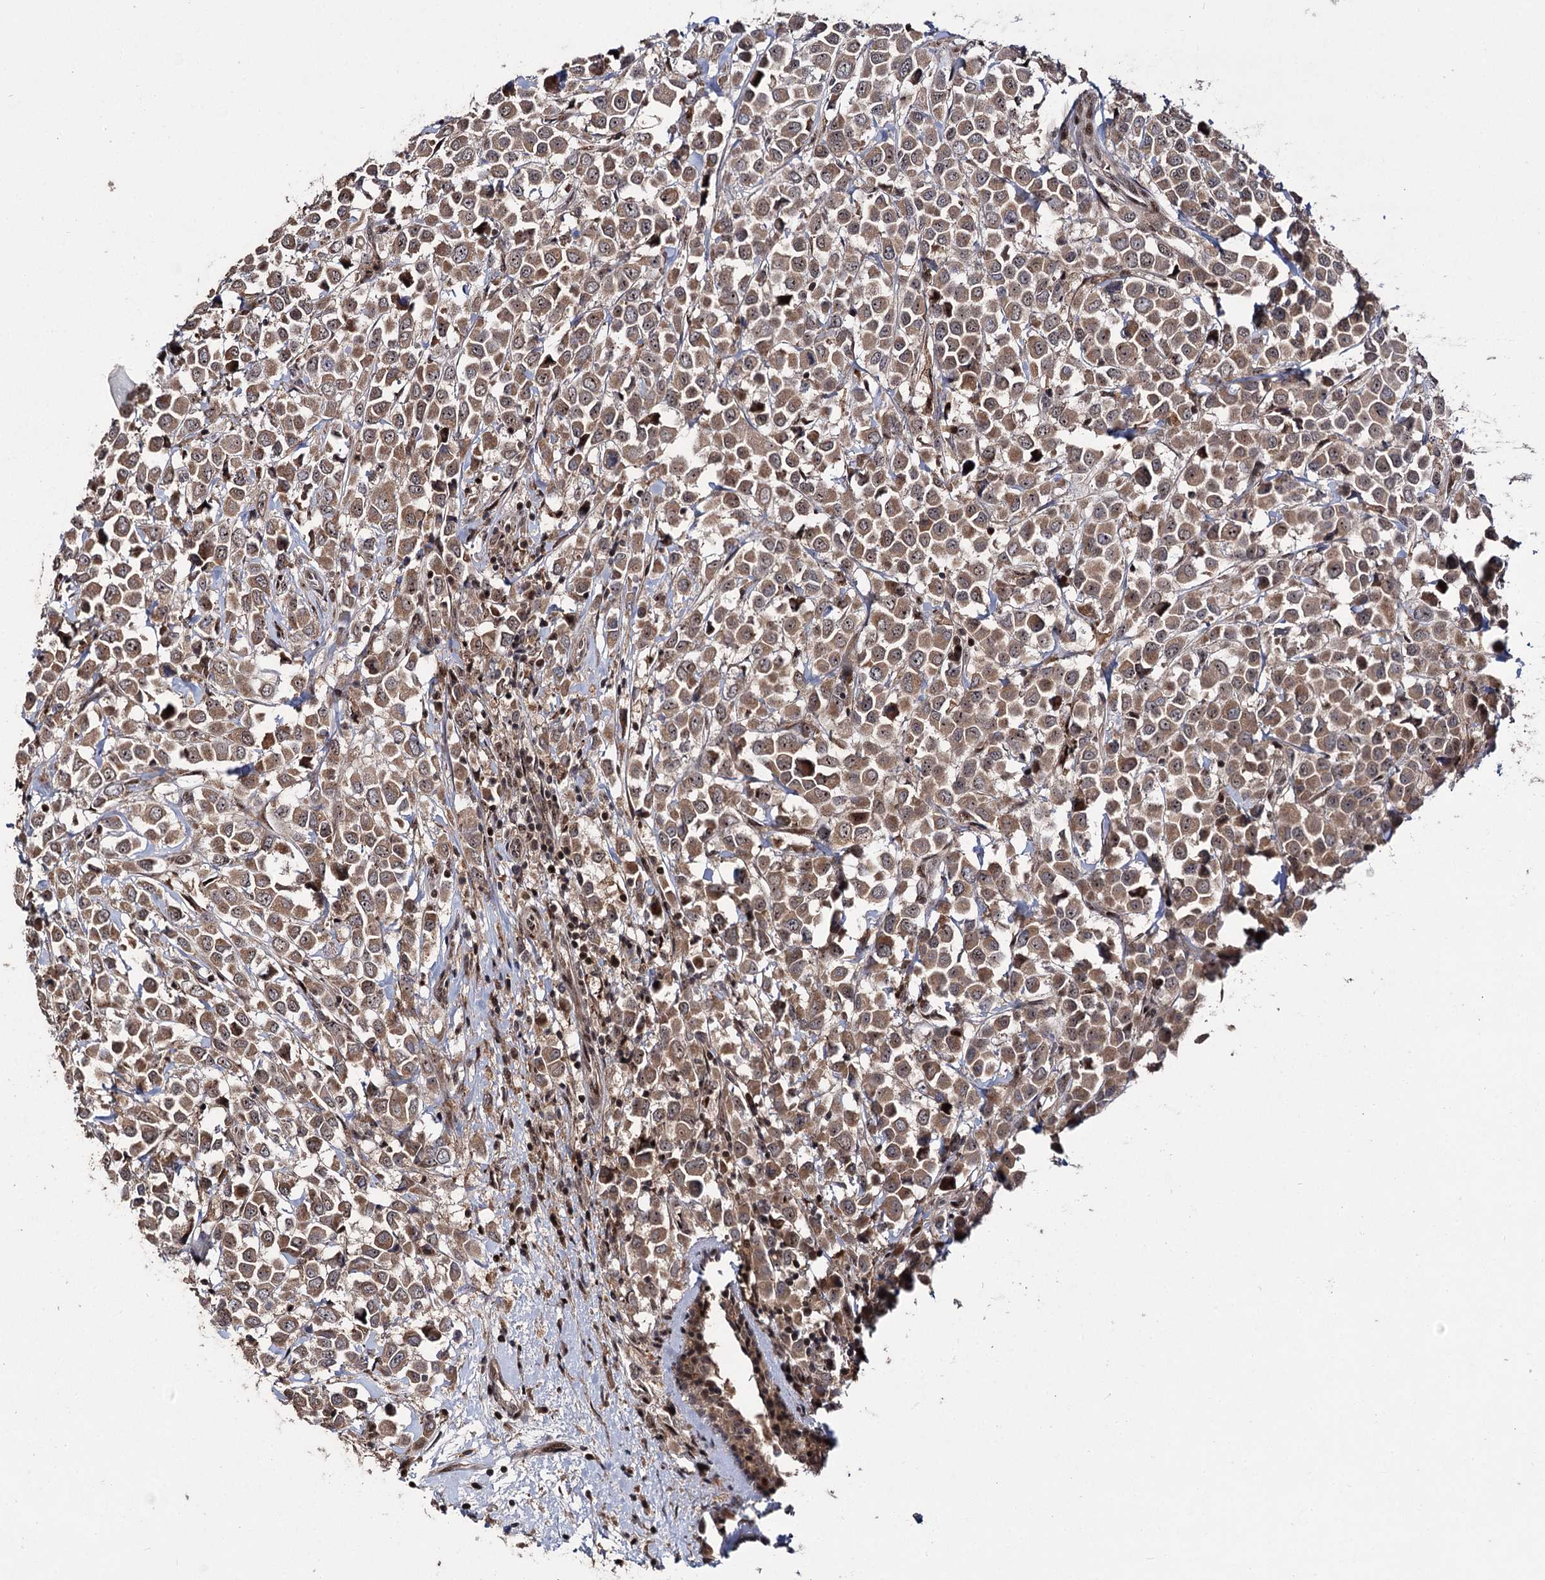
{"staining": {"intensity": "moderate", "quantity": ">75%", "location": "cytoplasmic/membranous,nuclear"}, "tissue": "breast cancer", "cell_type": "Tumor cells", "image_type": "cancer", "snomed": [{"axis": "morphology", "description": "Duct carcinoma"}, {"axis": "topography", "description": "Breast"}], "caption": "IHC of human breast cancer (infiltrating ductal carcinoma) shows medium levels of moderate cytoplasmic/membranous and nuclear expression in about >75% of tumor cells.", "gene": "MKNK2", "patient": {"sex": "female", "age": 61}}